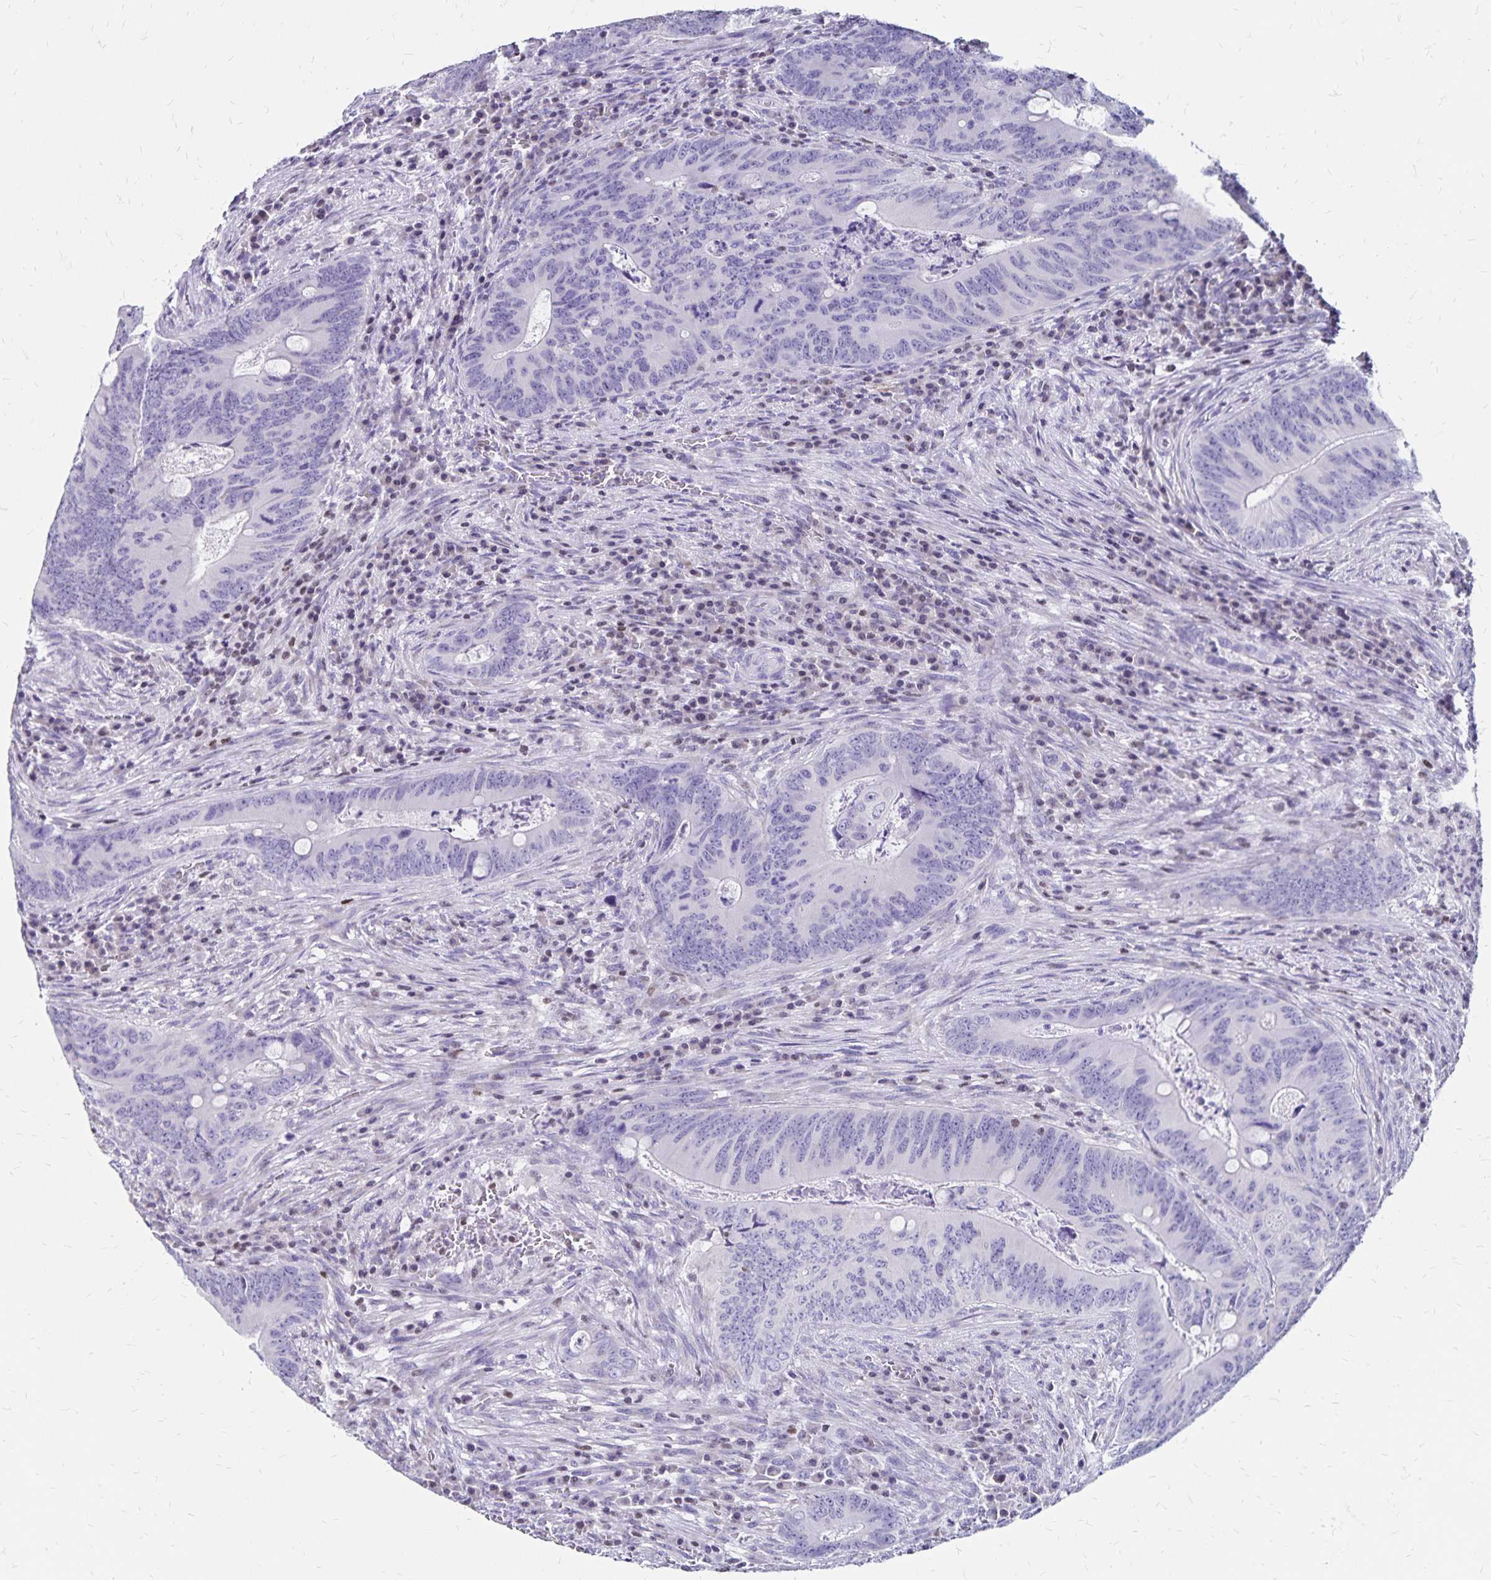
{"staining": {"intensity": "negative", "quantity": "none", "location": "none"}, "tissue": "colorectal cancer", "cell_type": "Tumor cells", "image_type": "cancer", "snomed": [{"axis": "morphology", "description": "Adenocarcinoma, NOS"}, {"axis": "topography", "description": "Colon"}], "caption": "Tumor cells are negative for brown protein staining in colorectal adenocarcinoma.", "gene": "IKZF1", "patient": {"sex": "female", "age": 74}}